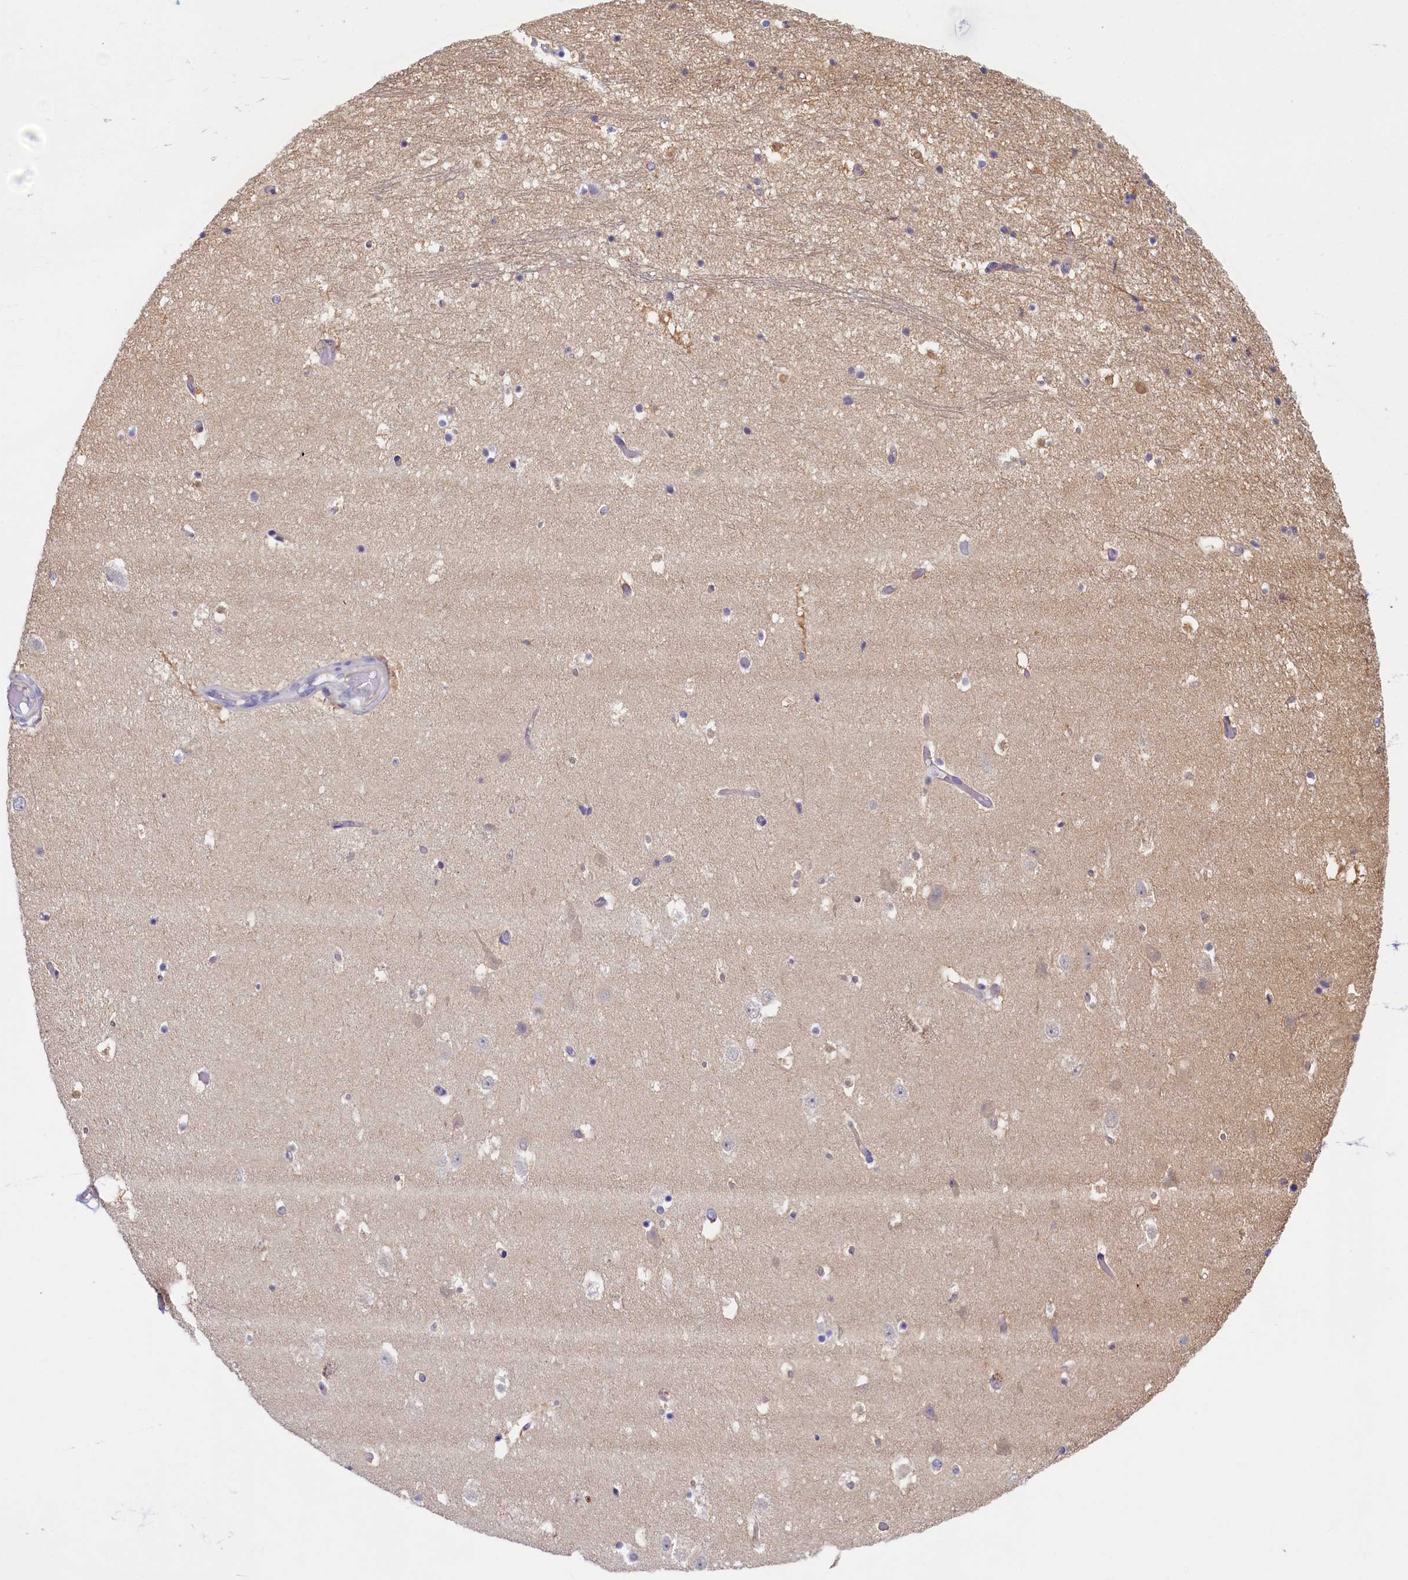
{"staining": {"intensity": "negative", "quantity": "none", "location": "none"}, "tissue": "hippocampus", "cell_type": "Glial cells", "image_type": "normal", "snomed": [{"axis": "morphology", "description": "Normal tissue, NOS"}, {"axis": "topography", "description": "Hippocampus"}], "caption": "Immunohistochemistry histopathology image of unremarkable hippocampus: hippocampus stained with DAB shows no significant protein expression in glial cells.", "gene": "TIMM8B", "patient": {"sex": "female", "age": 52}}